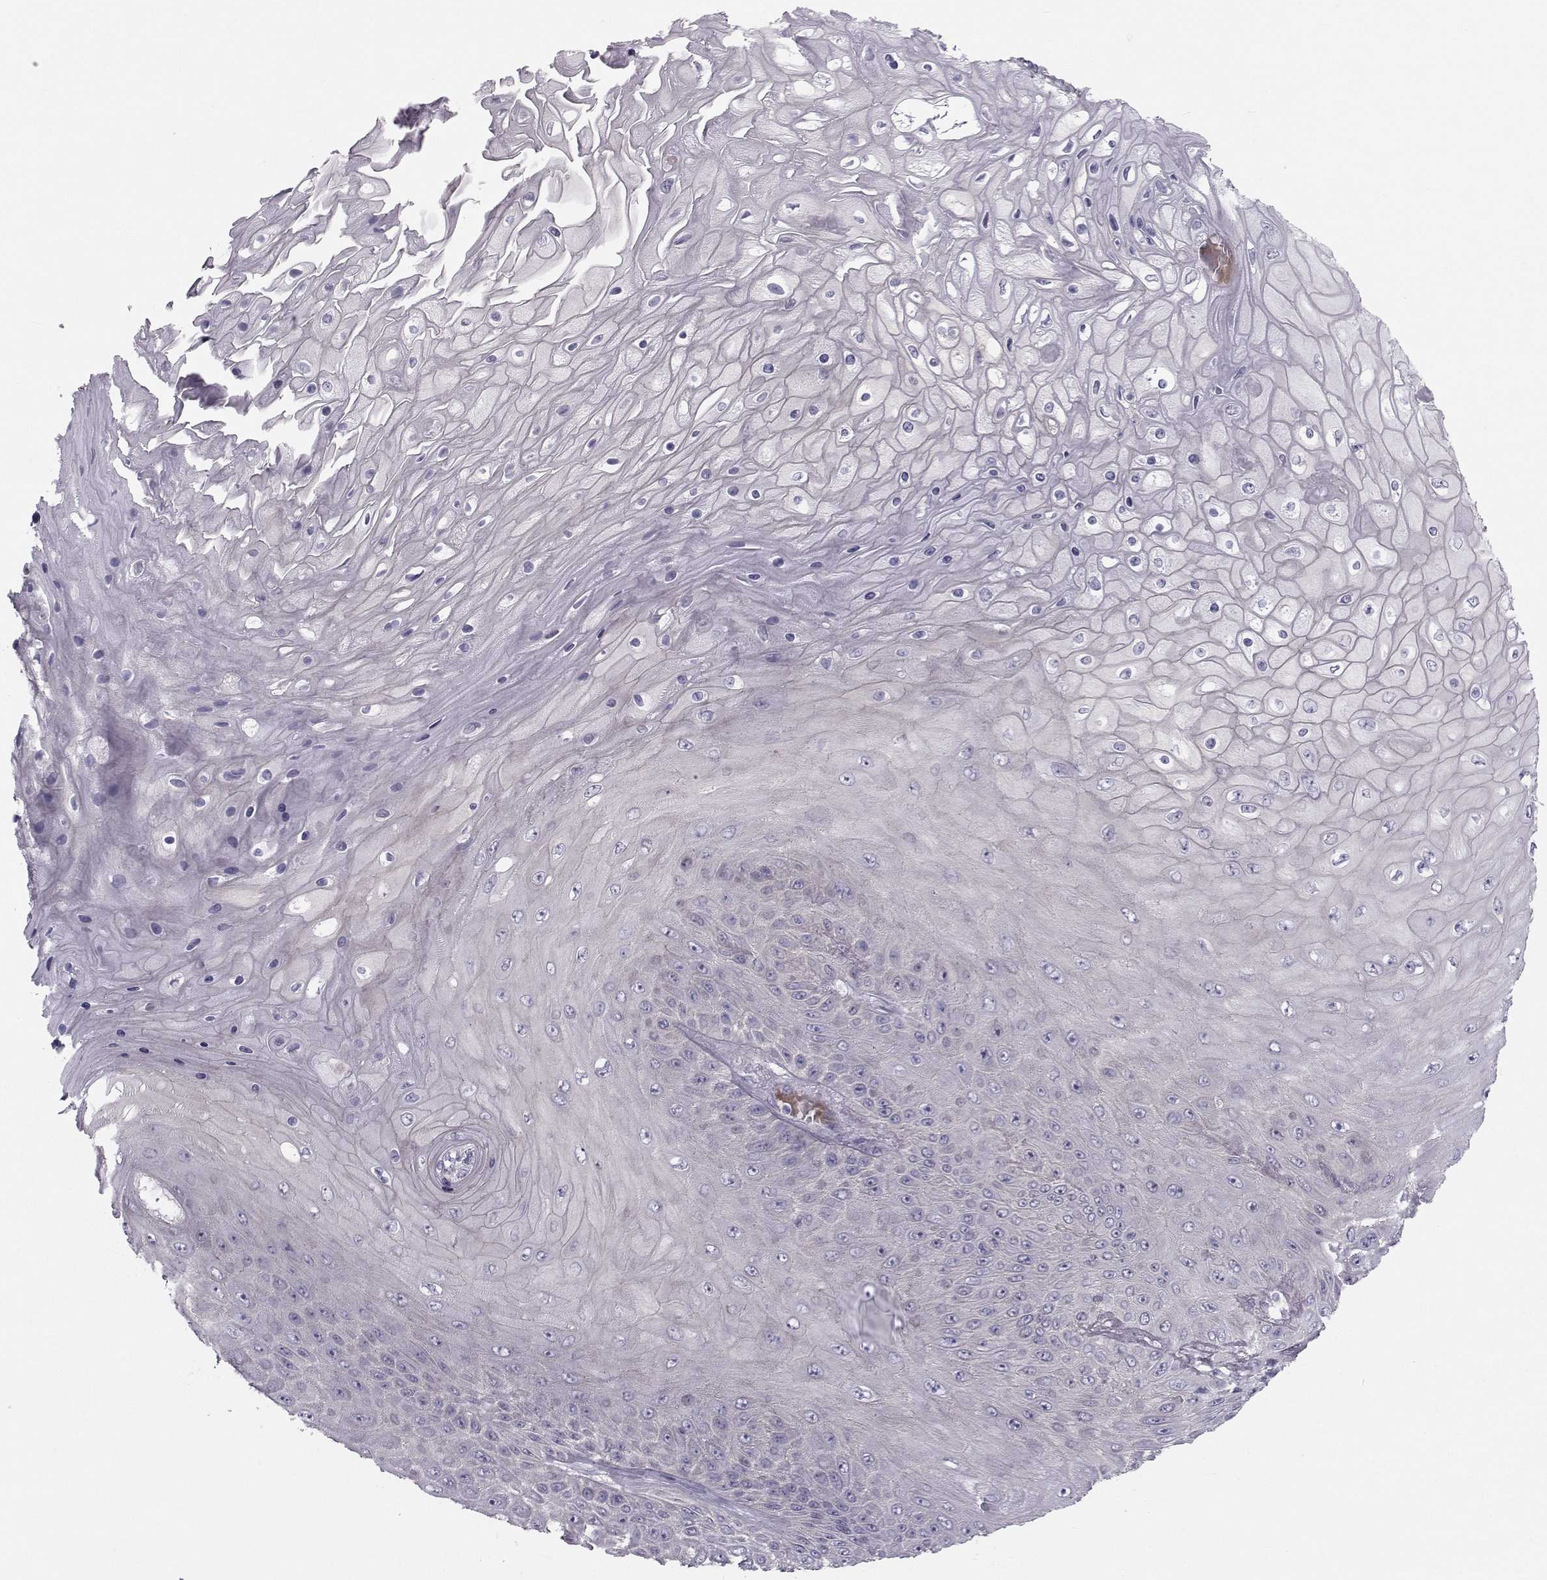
{"staining": {"intensity": "negative", "quantity": "none", "location": "none"}, "tissue": "skin cancer", "cell_type": "Tumor cells", "image_type": "cancer", "snomed": [{"axis": "morphology", "description": "Squamous cell carcinoma, NOS"}, {"axis": "topography", "description": "Skin"}], "caption": "The photomicrograph demonstrates no staining of tumor cells in skin squamous cell carcinoma.", "gene": "GARIN3", "patient": {"sex": "male", "age": 62}}